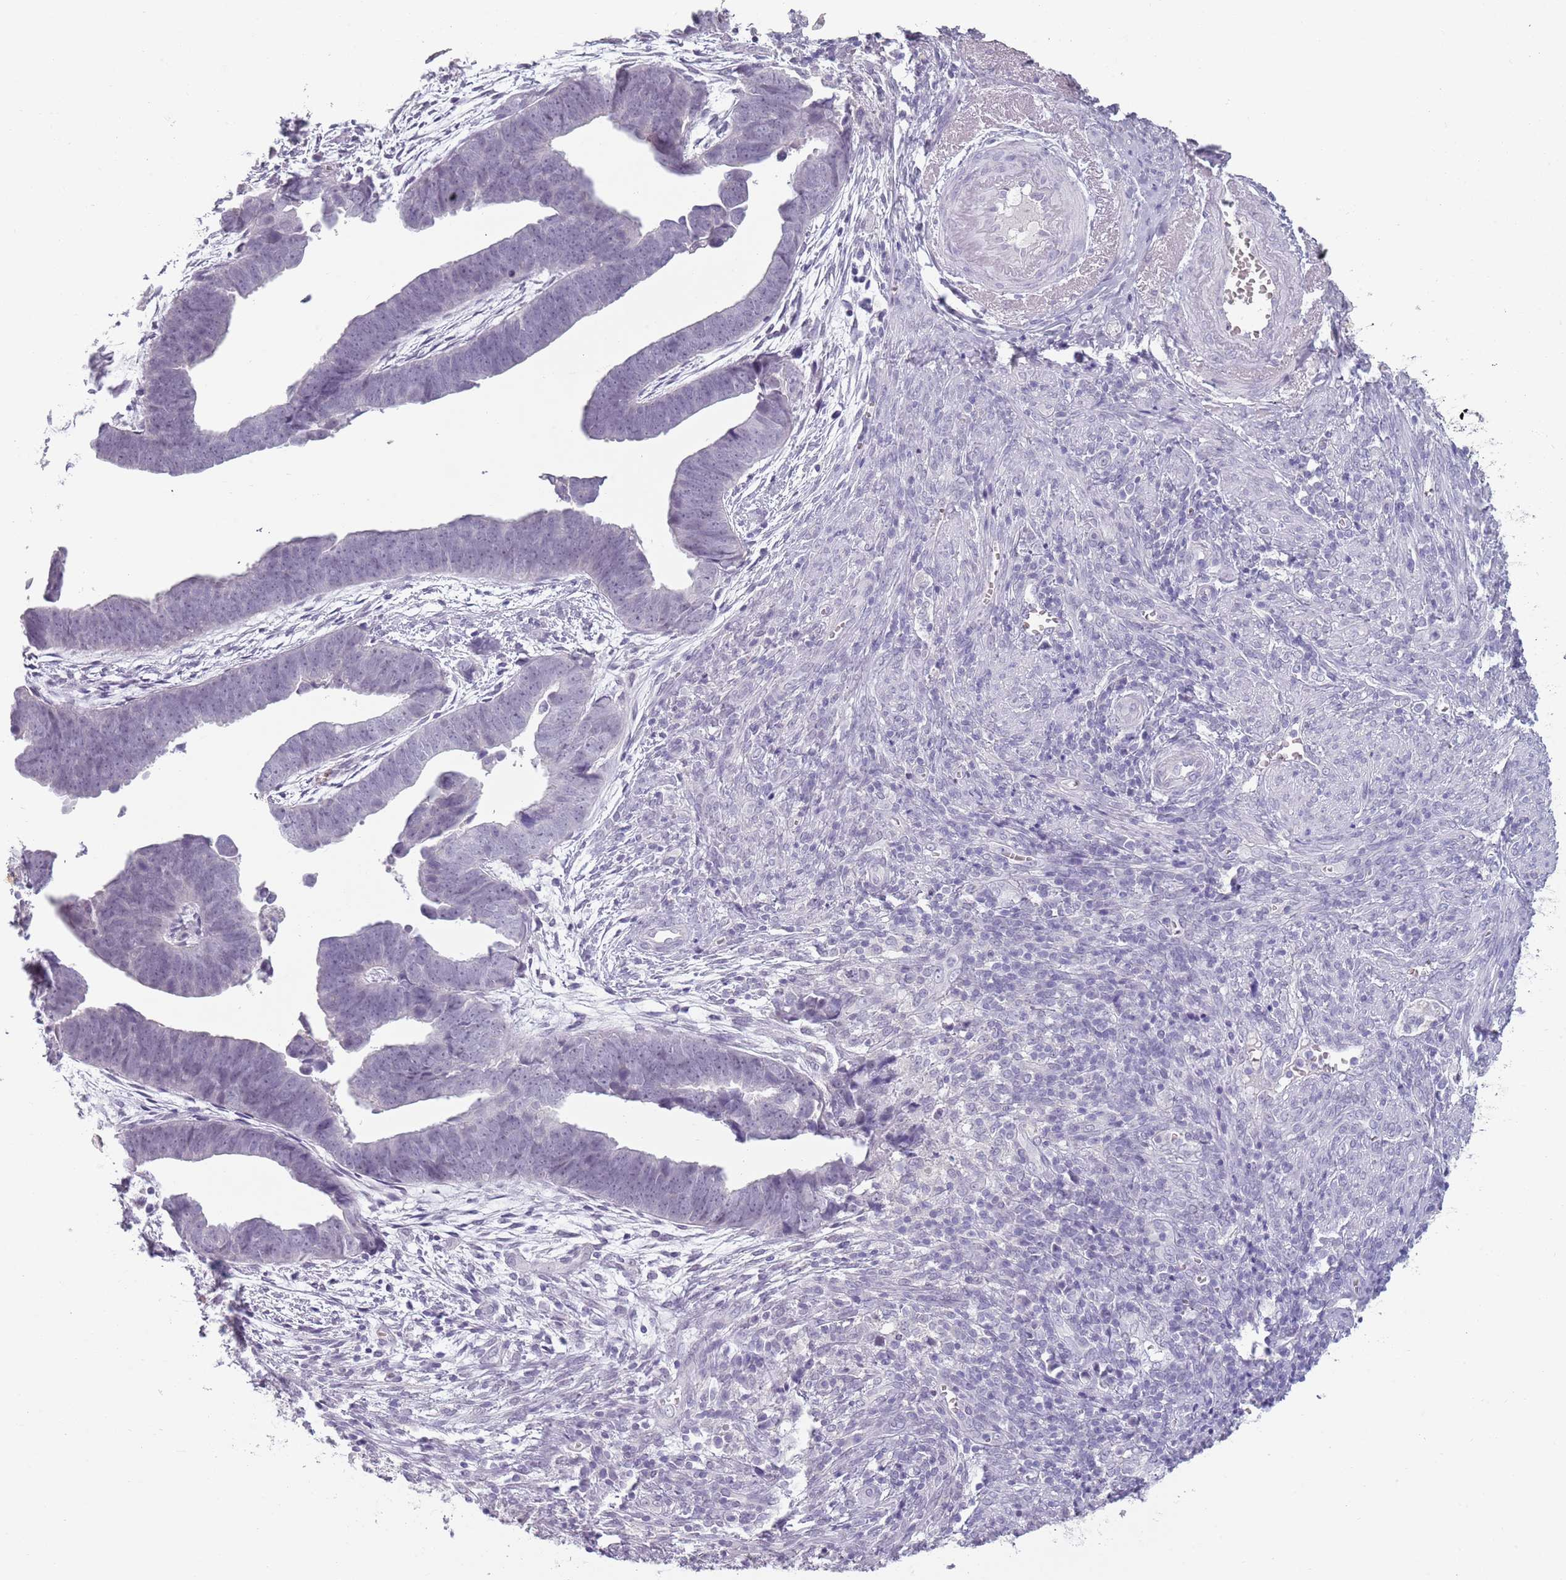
{"staining": {"intensity": "negative", "quantity": "none", "location": "none"}, "tissue": "endometrial cancer", "cell_type": "Tumor cells", "image_type": "cancer", "snomed": [{"axis": "morphology", "description": "Adenocarcinoma, NOS"}, {"axis": "topography", "description": "Endometrium"}], "caption": "Immunohistochemistry histopathology image of human endometrial adenocarcinoma stained for a protein (brown), which demonstrates no staining in tumor cells. Brightfield microscopy of immunohistochemistry stained with DAB (3,3'-diaminobenzidine) (brown) and hematoxylin (blue), captured at high magnification.", "gene": "PIEZO1", "patient": {"sex": "female", "age": 75}}